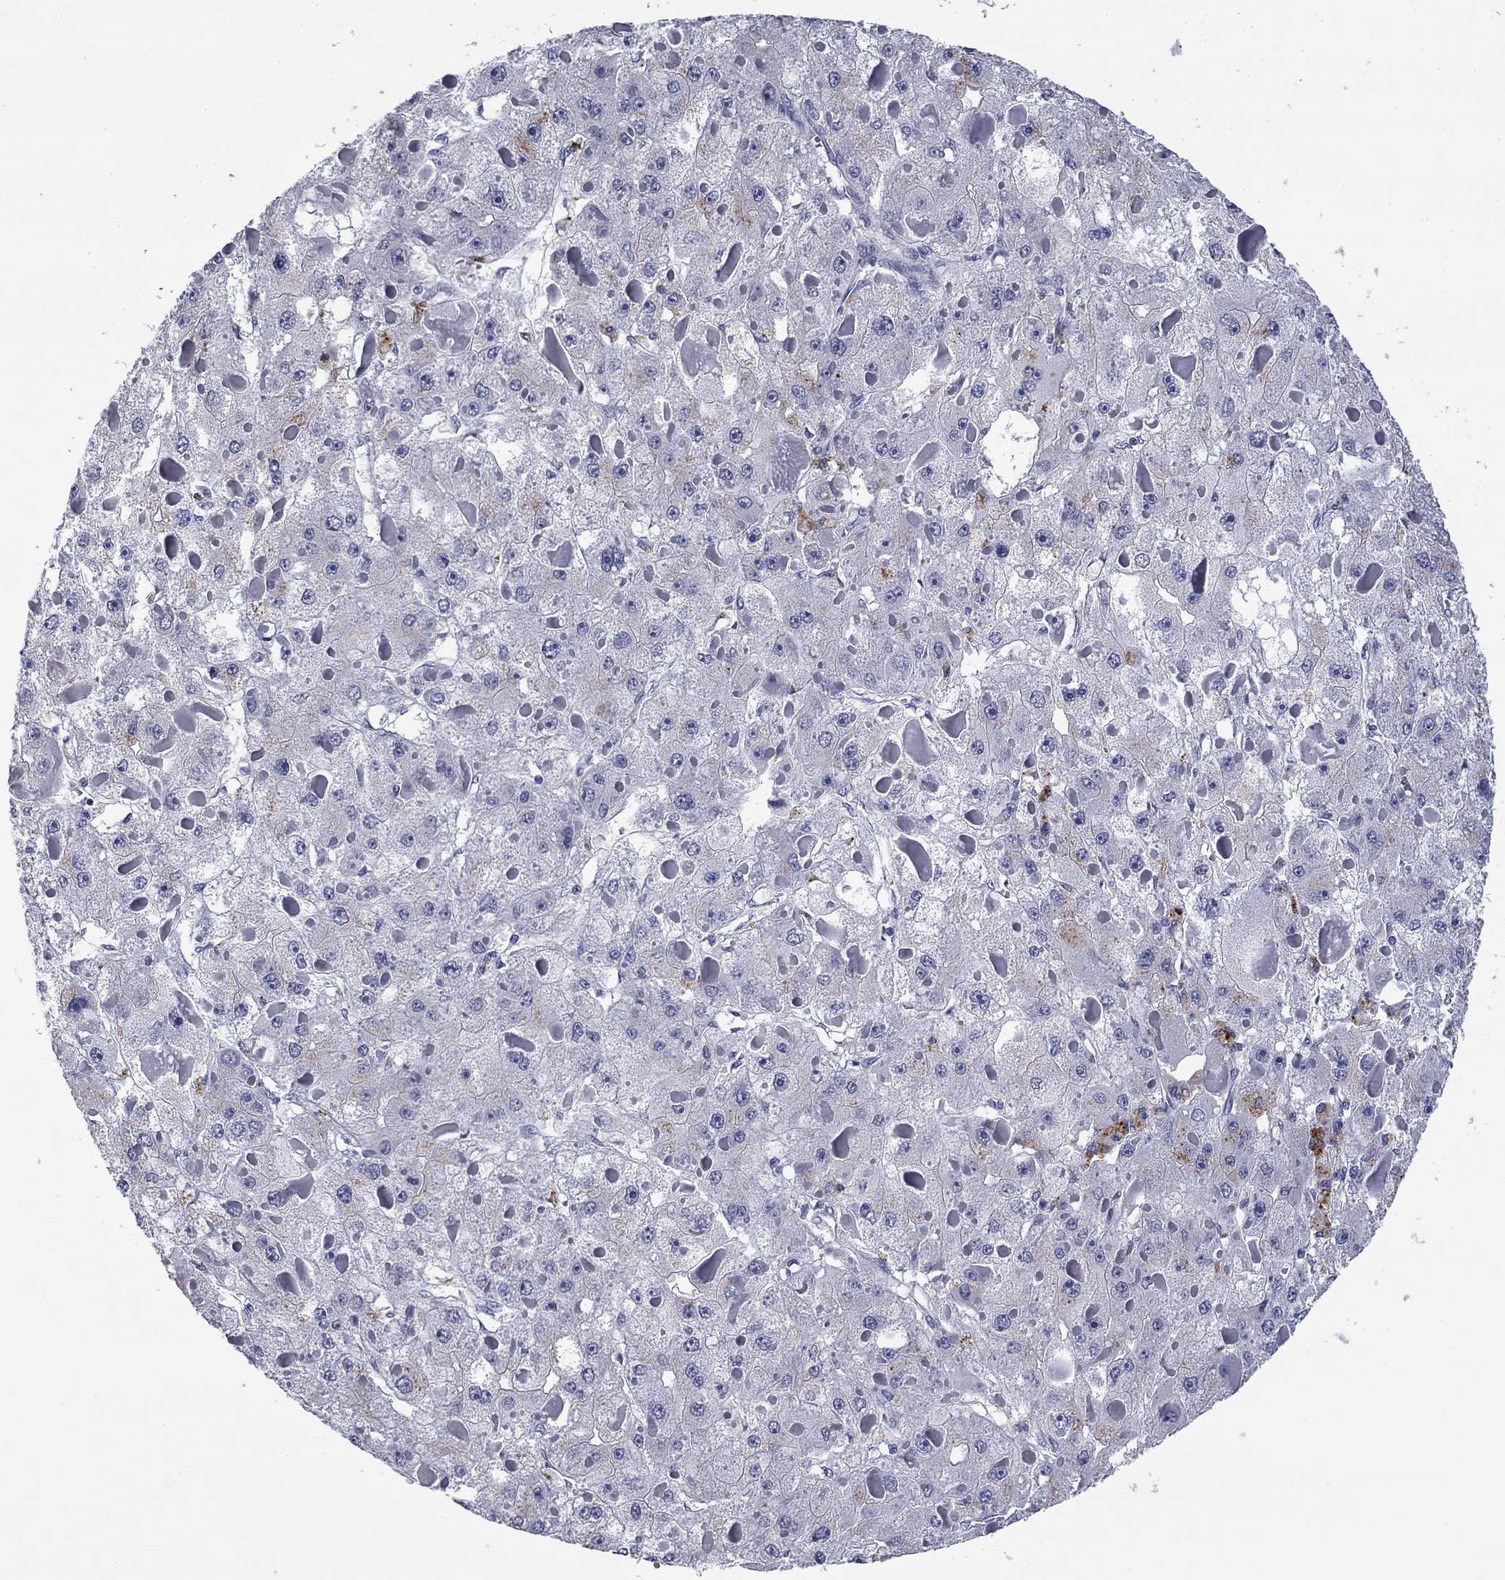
{"staining": {"intensity": "negative", "quantity": "none", "location": "none"}, "tissue": "liver cancer", "cell_type": "Tumor cells", "image_type": "cancer", "snomed": [{"axis": "morphology", "description": "Carcinoma, Hepatocellular, NOS"}, {"axis": "topography", "description": "Liver"}], "caption": "Micrograph shows no significant protein staining in tumor cells of liver cancer.", "gene": "BCL2L14", "patient": {"sex": "female", "age": 73}}